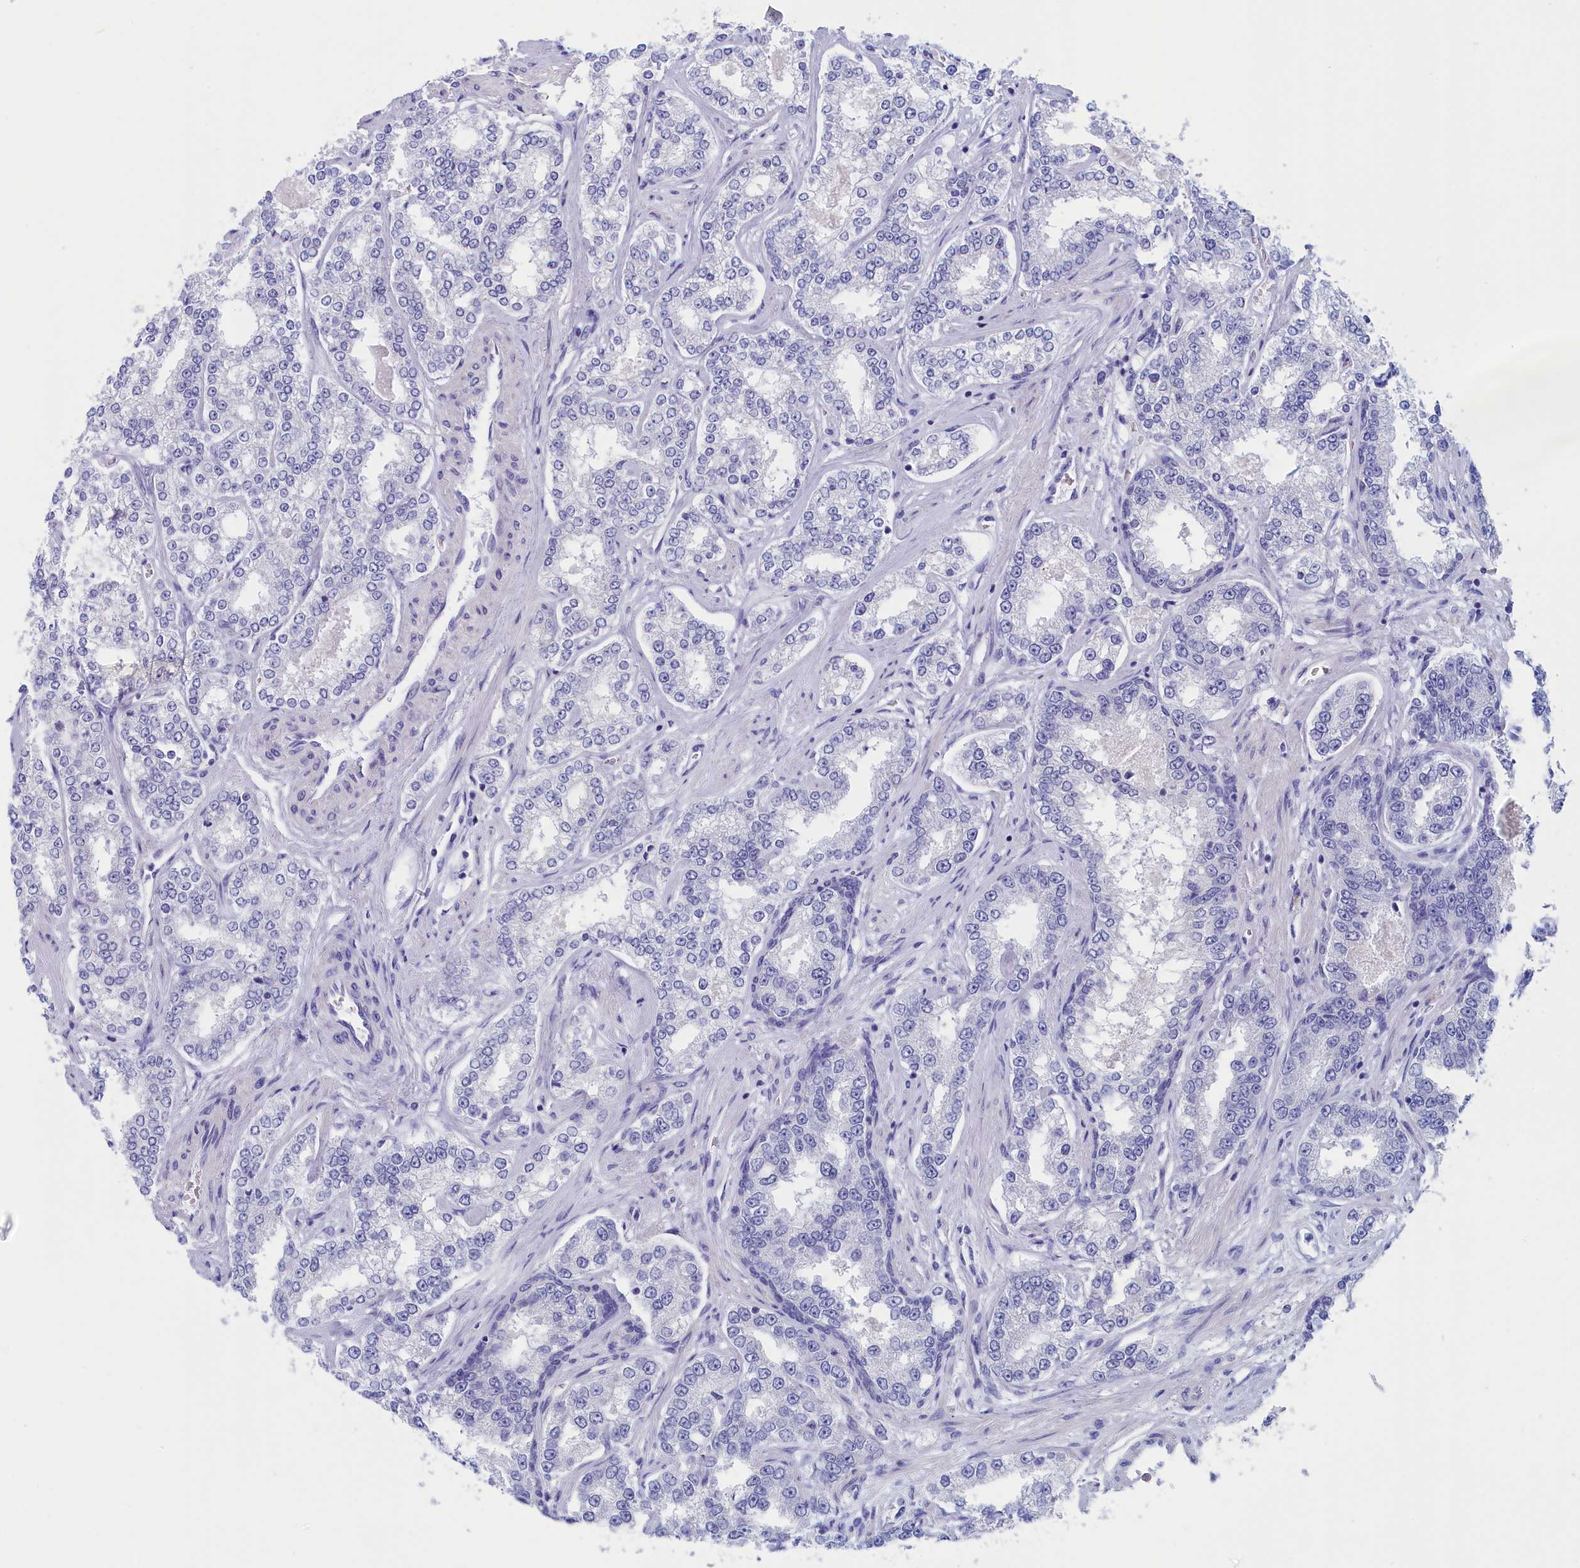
{"staining": {"intensity": "negative", "quantity": "none", "location": "none"}, "tissue": "prostate cancer", "cell_type": "Tumor cells", "image_type": "cancer", "snomed": [{"axis": "morphology", "description": "Normal tissue, NOS"}, {"axis": "morphology", "description": "Adenocarcinoma, High grade"}, {"axis": "topography", "description": "Prostate"}], "caption": "Adenocarcinoma (high-grade) (prostate) stained for a protein using immunohistochemistry (IHC) demonstrates no expression tumor cells.", "gene": "ANKRD2", "patient": {"sex": "male", "age": 83}}